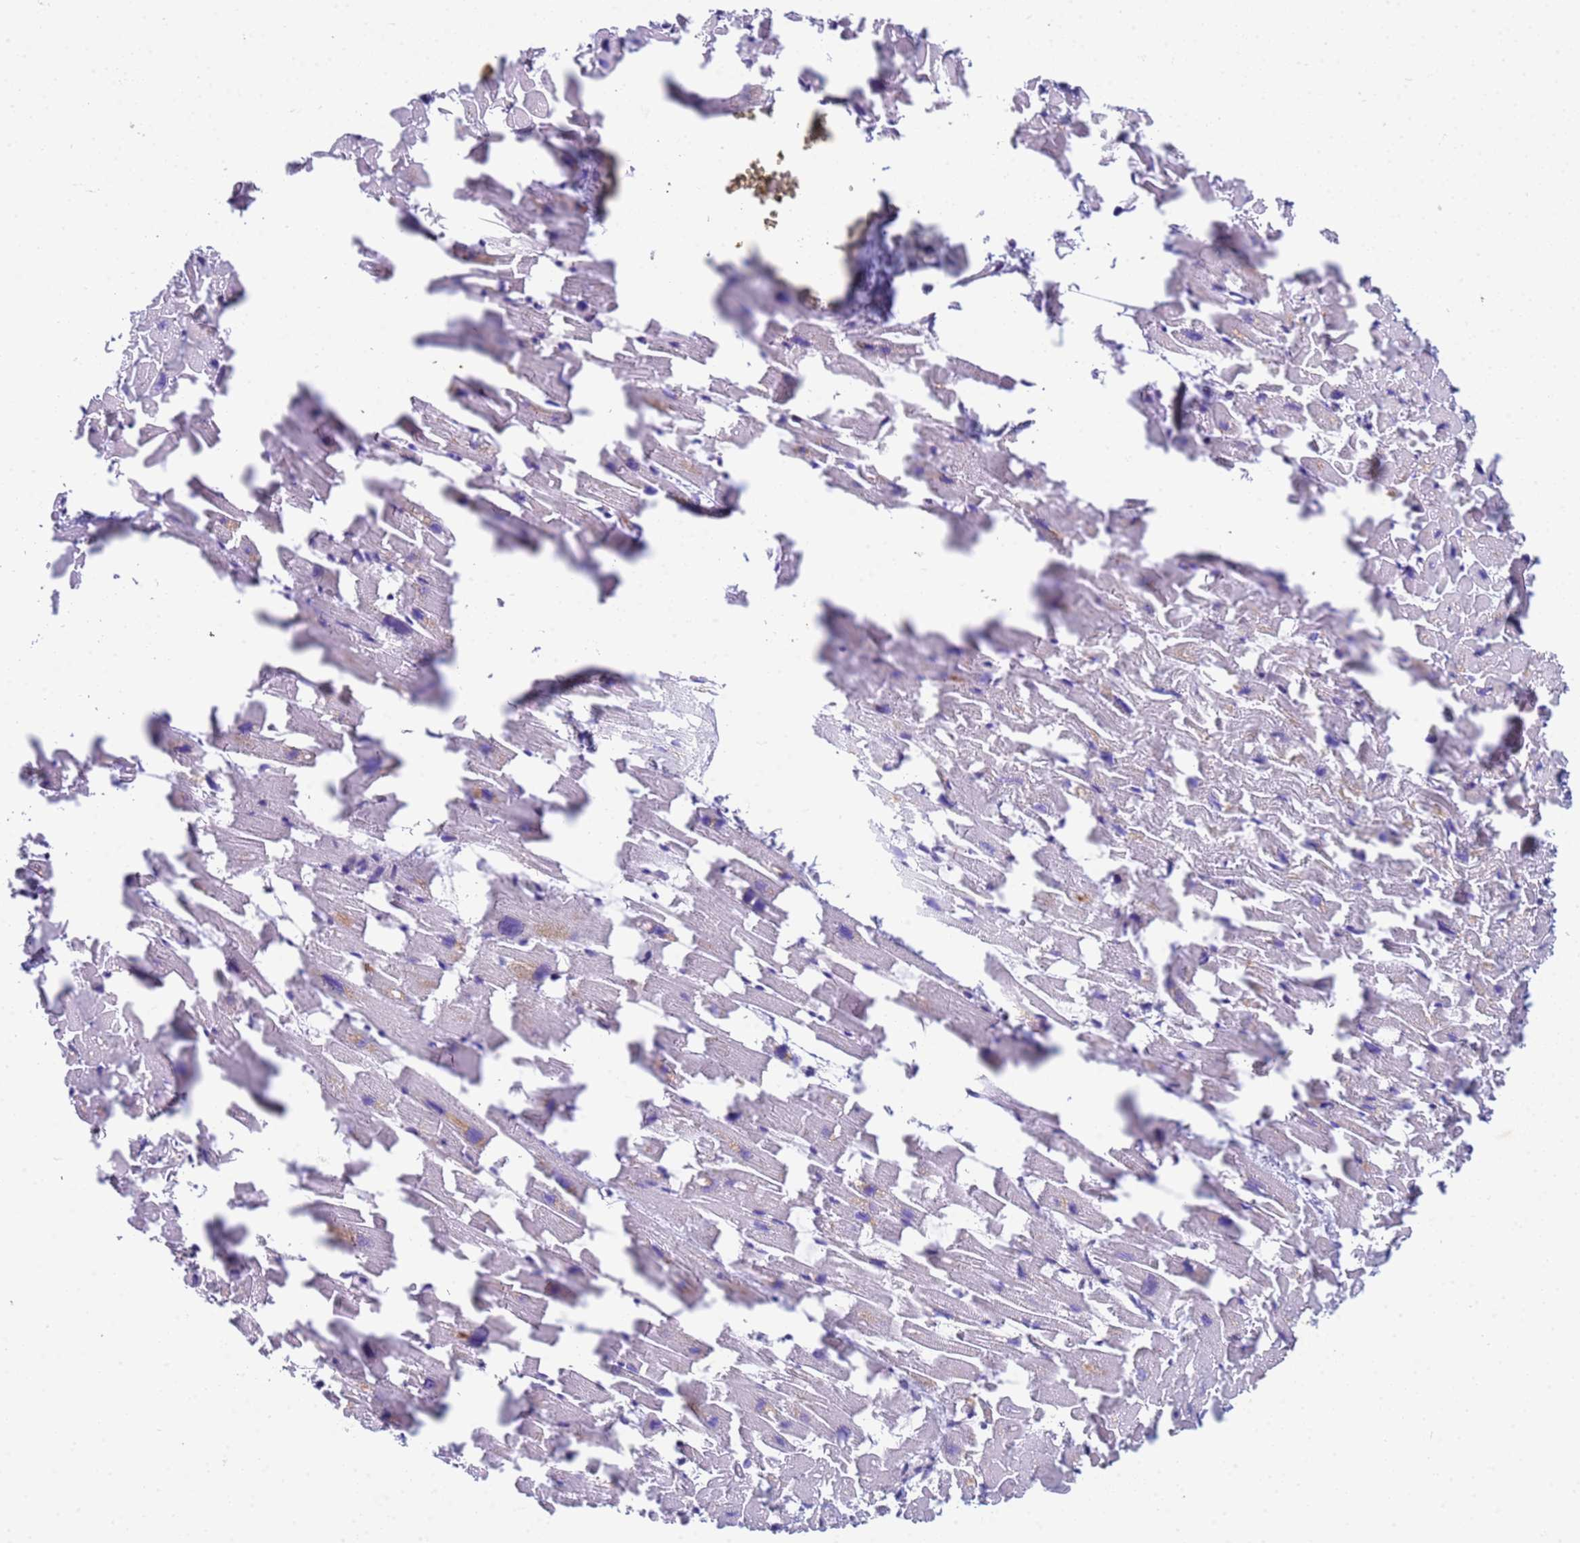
{"staining": {"intensity": "weak", "quantity": "<25%", "location": "cytoplasmic/membranous"}, "tissue": "heart muscle", "cell_type": "Cardiomyocytes", "image_type": "normal", "snomed": [{"axis": "morphology", "description": "Normal tissue, NOS"}, {"axis": "topography", "description": "Heart"}], "caption": "Immunohistochemistry of benign human heart muscle displays no positivity in cardiomyocytes.", "gene": "UBXN2B", "patient": {"sex": "female", "age": 64}}